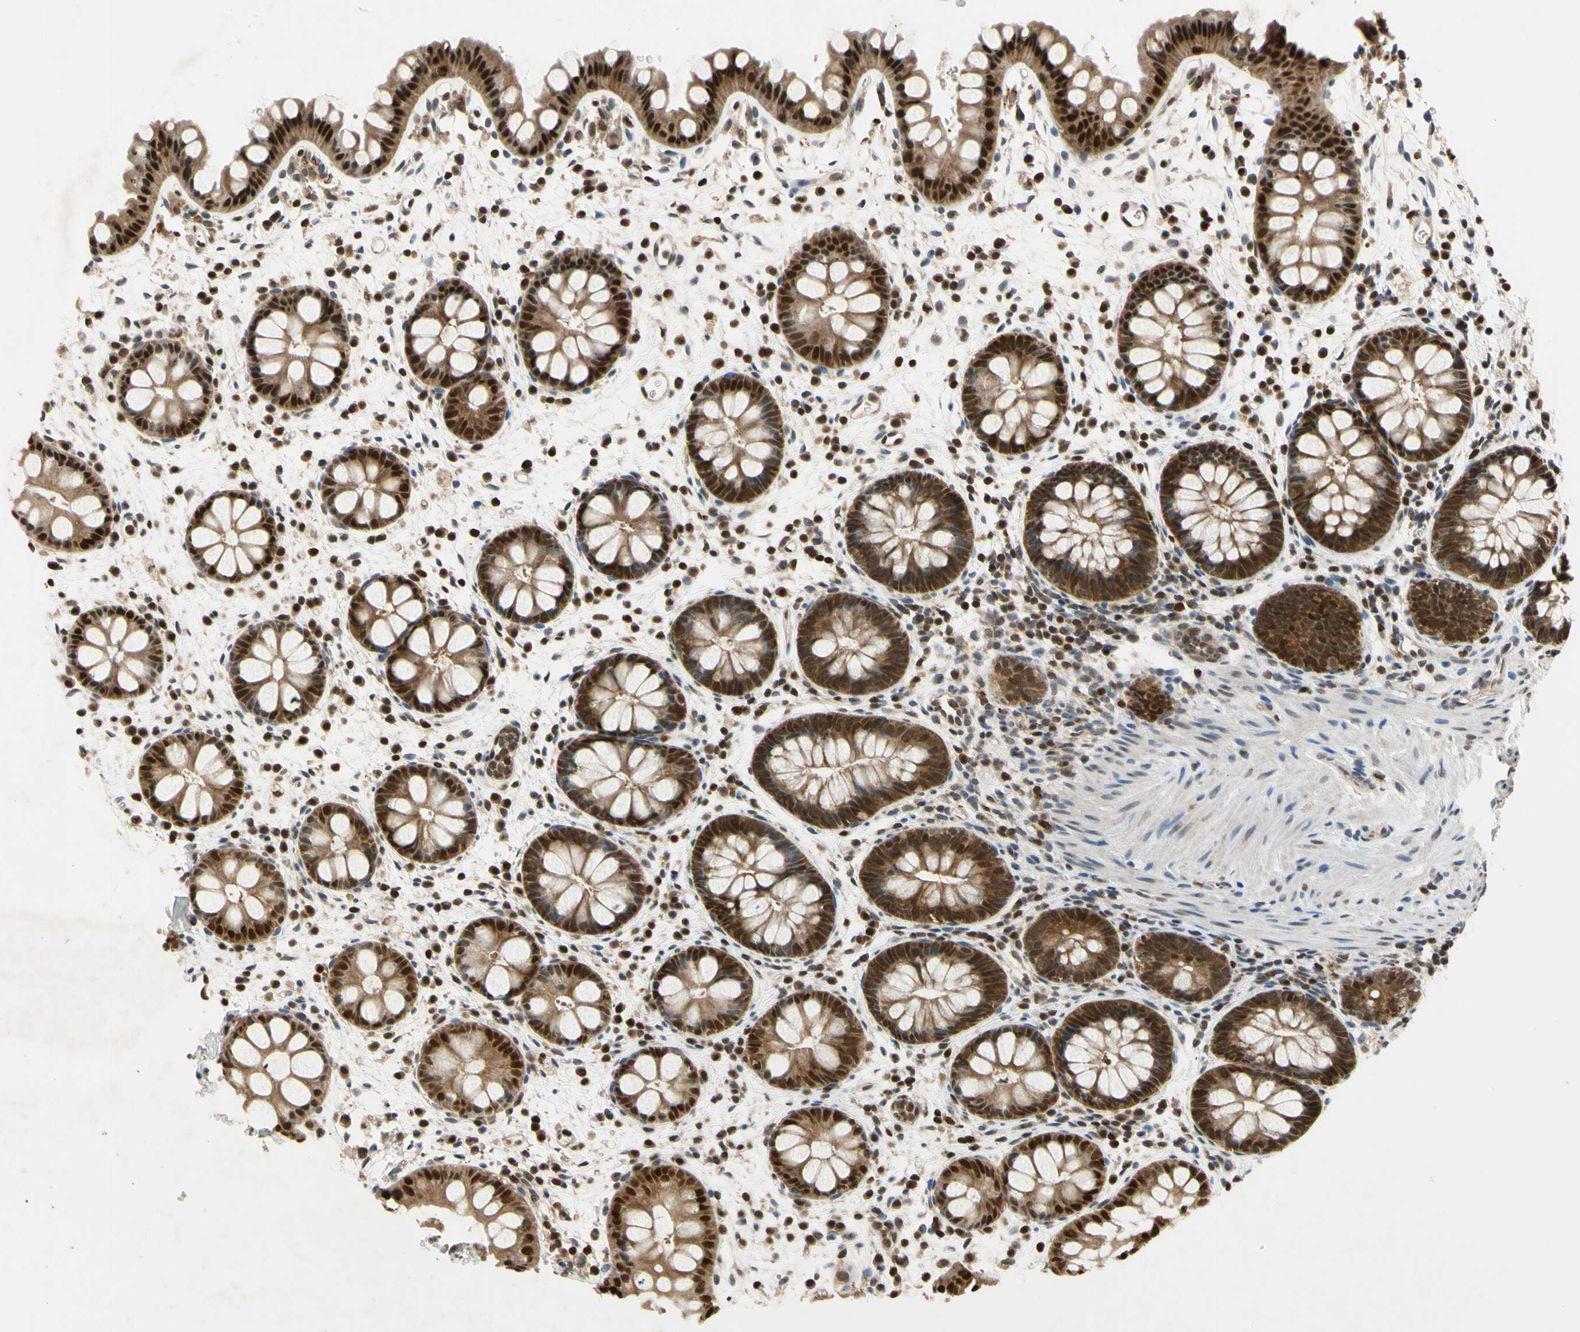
{"staining": {"intensity": "strong", "quantity": ">75%", "location": "cytoplasmic/membranous,nuclear"}, "tissue": "rectum", "cell_type": "Glandular cells", "image_type": "normal", "snomed": [{"axis": "morphology", "description": "Normal tissue, NOS"}, {"axis": "topography", "description": "Rectum"}], "caption": "Immunohistochemical staining of normal rectum shows >75% levels of strong cytoplasmic/membranous,nuclear protein staining in about >75% of glandular cells. (DAB (3,3'-diaminobenzidine) IHC, brown staining for protein, blue staining for nuclei).", "gene": "GSR", "patient": {"sex": "female", "age": 24}}